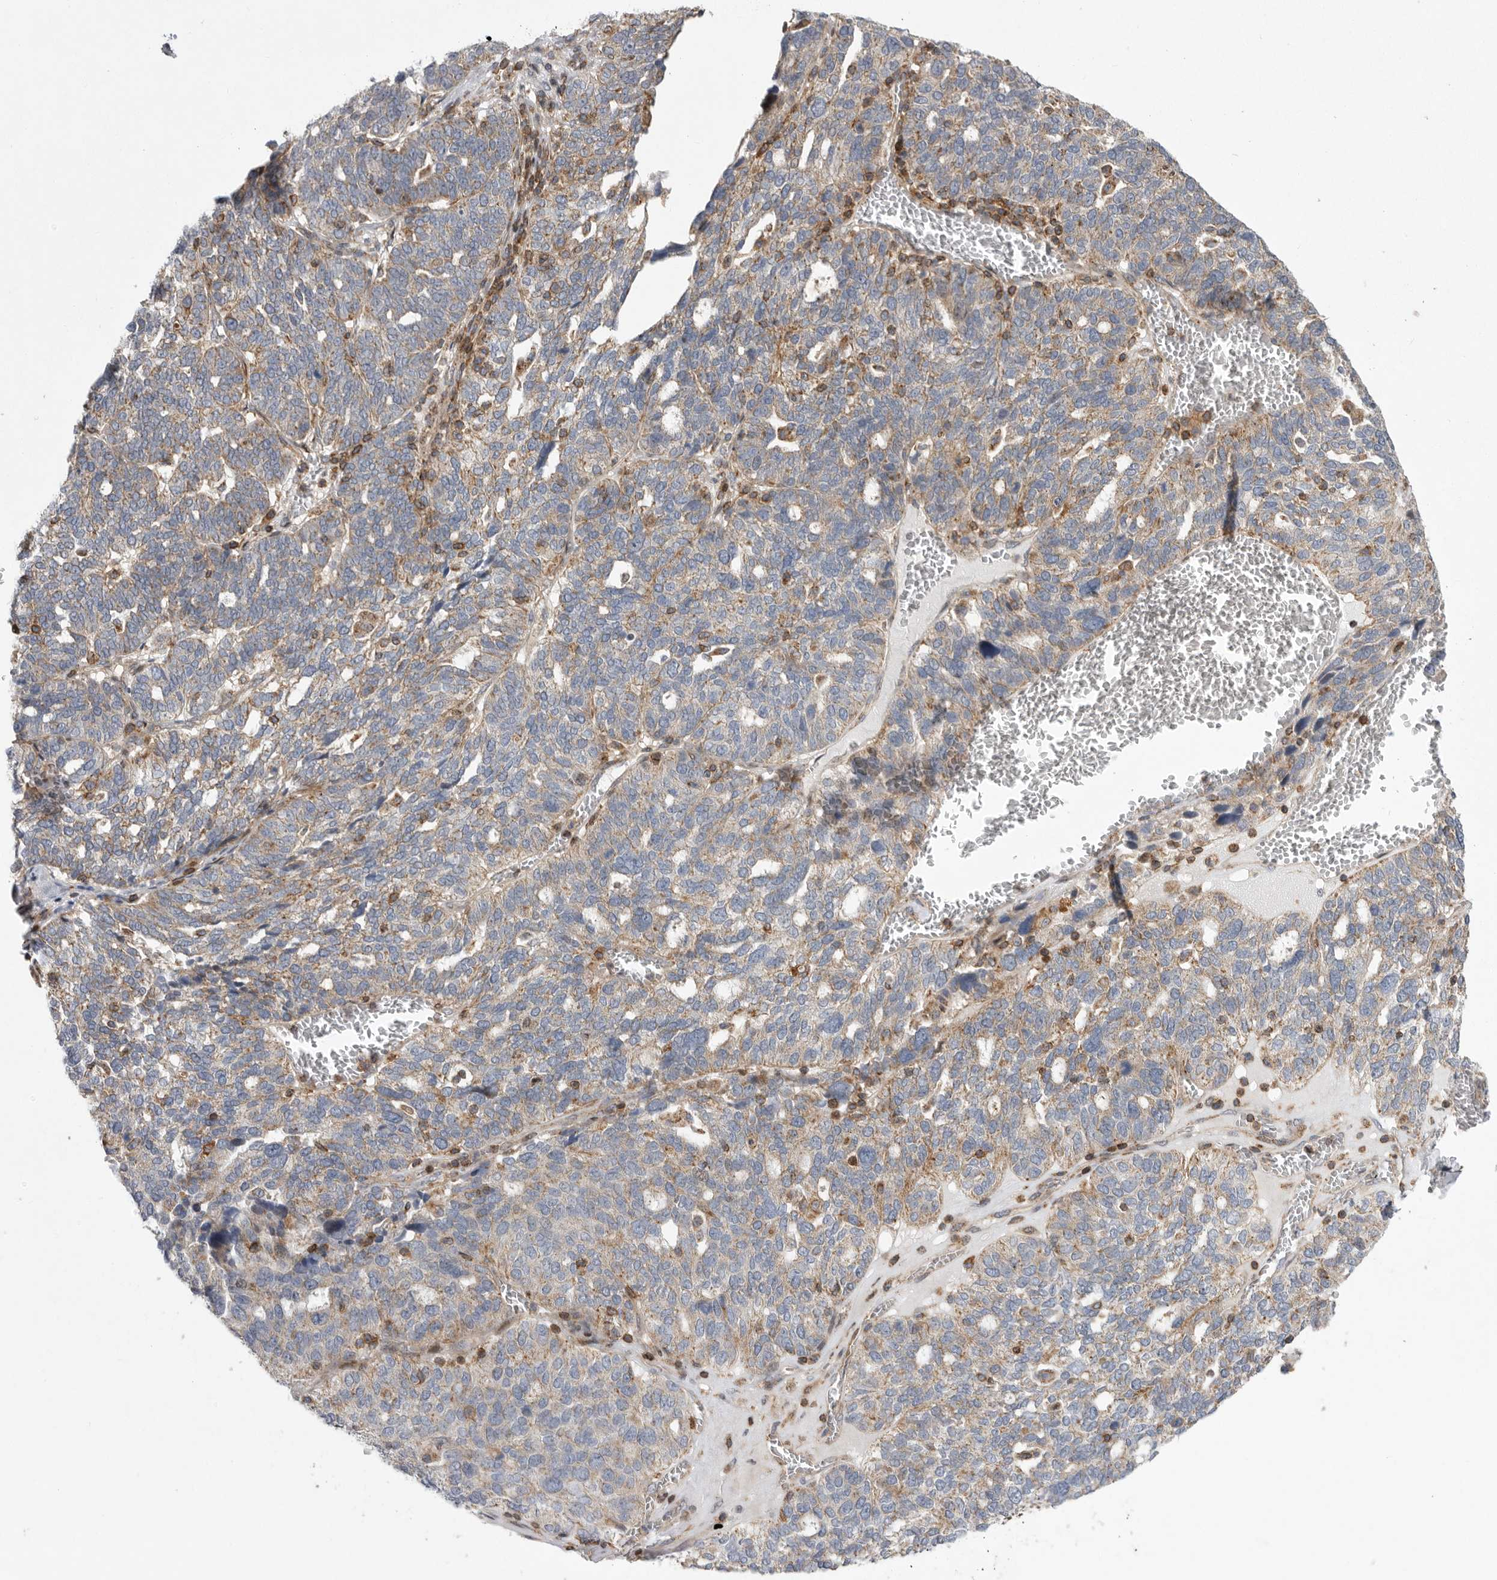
{"staining": {"intensity": "negative", "quantity": "none", "location": "none"}, "tissue": "ovarian cancer", "cell_type": "Tumor cells", "image_type": "cancer", "snomed": [{"axis": "morphology", "description": "Cystadenocarcinoma, serous, NOS"}, {"axis": "topography", "description": "Ovary"}], "caption": "Micrograph shows no protein expression in tumor cells of ovarian cancer (serous cystadenocarcinoma) tissue. The staining was performed using DAB to visualize the protein expression in brown, while the nuclei were stained in blue with hematoxylin (Magnification: 20x).", "gene": "MPZL1", "patient": {"sex": "female", "age": 59}}